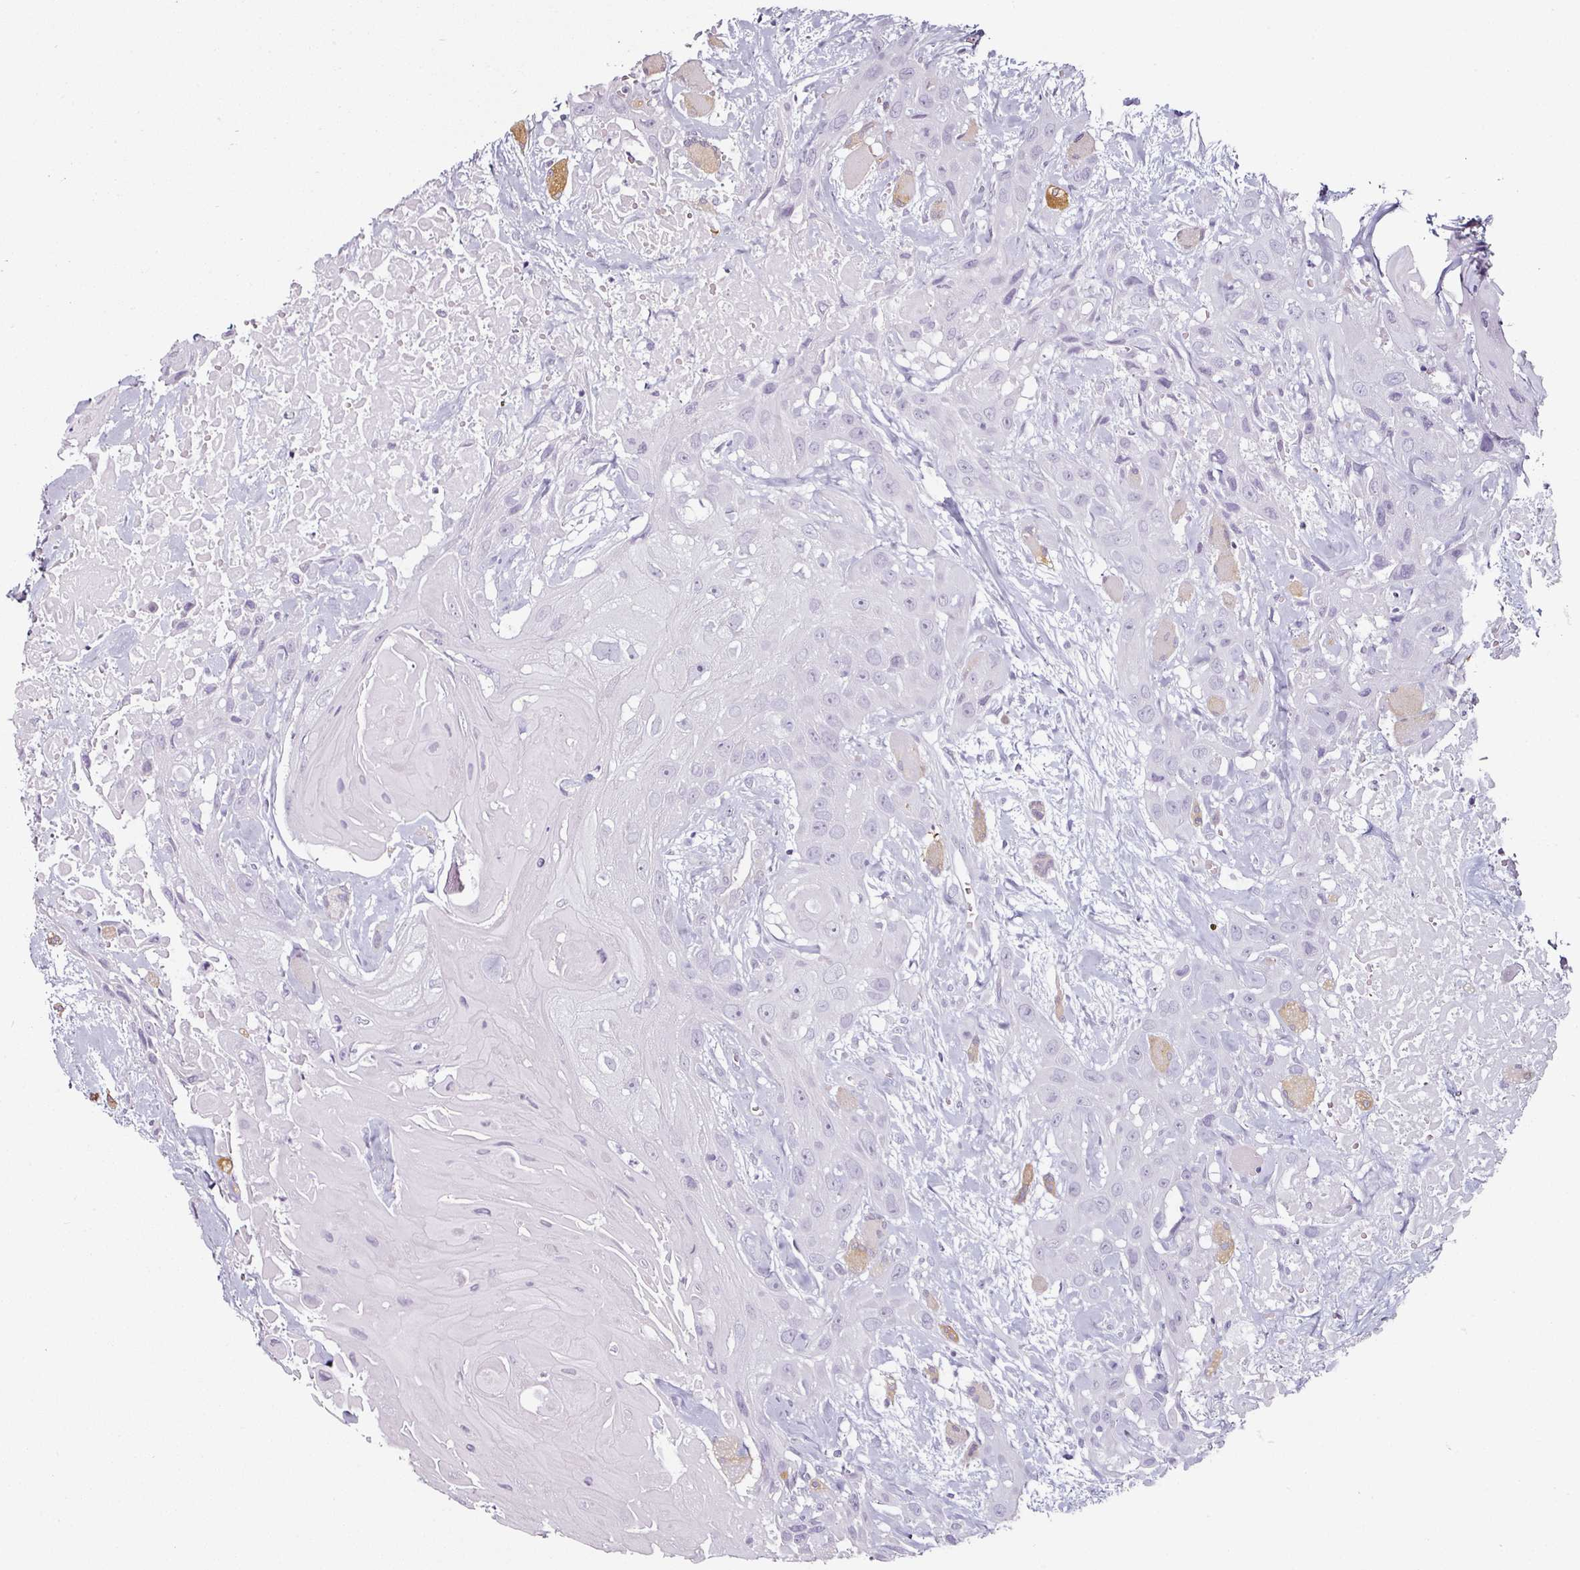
{"staining": {"intensity": "negative", "quantity": "none", "location": "none"}, "tissue": "head and neck cancer", "cell_type": "Tumor cells", "image_type": "cancer", "snomed": [{"axis": "morphology", "description": "Squamous cell carcinoma, NOS"}, {"axis": "topography", "description": "Head-Neck"}], "caption": "There is no significant staining in tumor cells of head and neck cancer (squamous cell carcinoma).", "gene": "CAP2", "patient": {"sex": "male", "age": 81}}